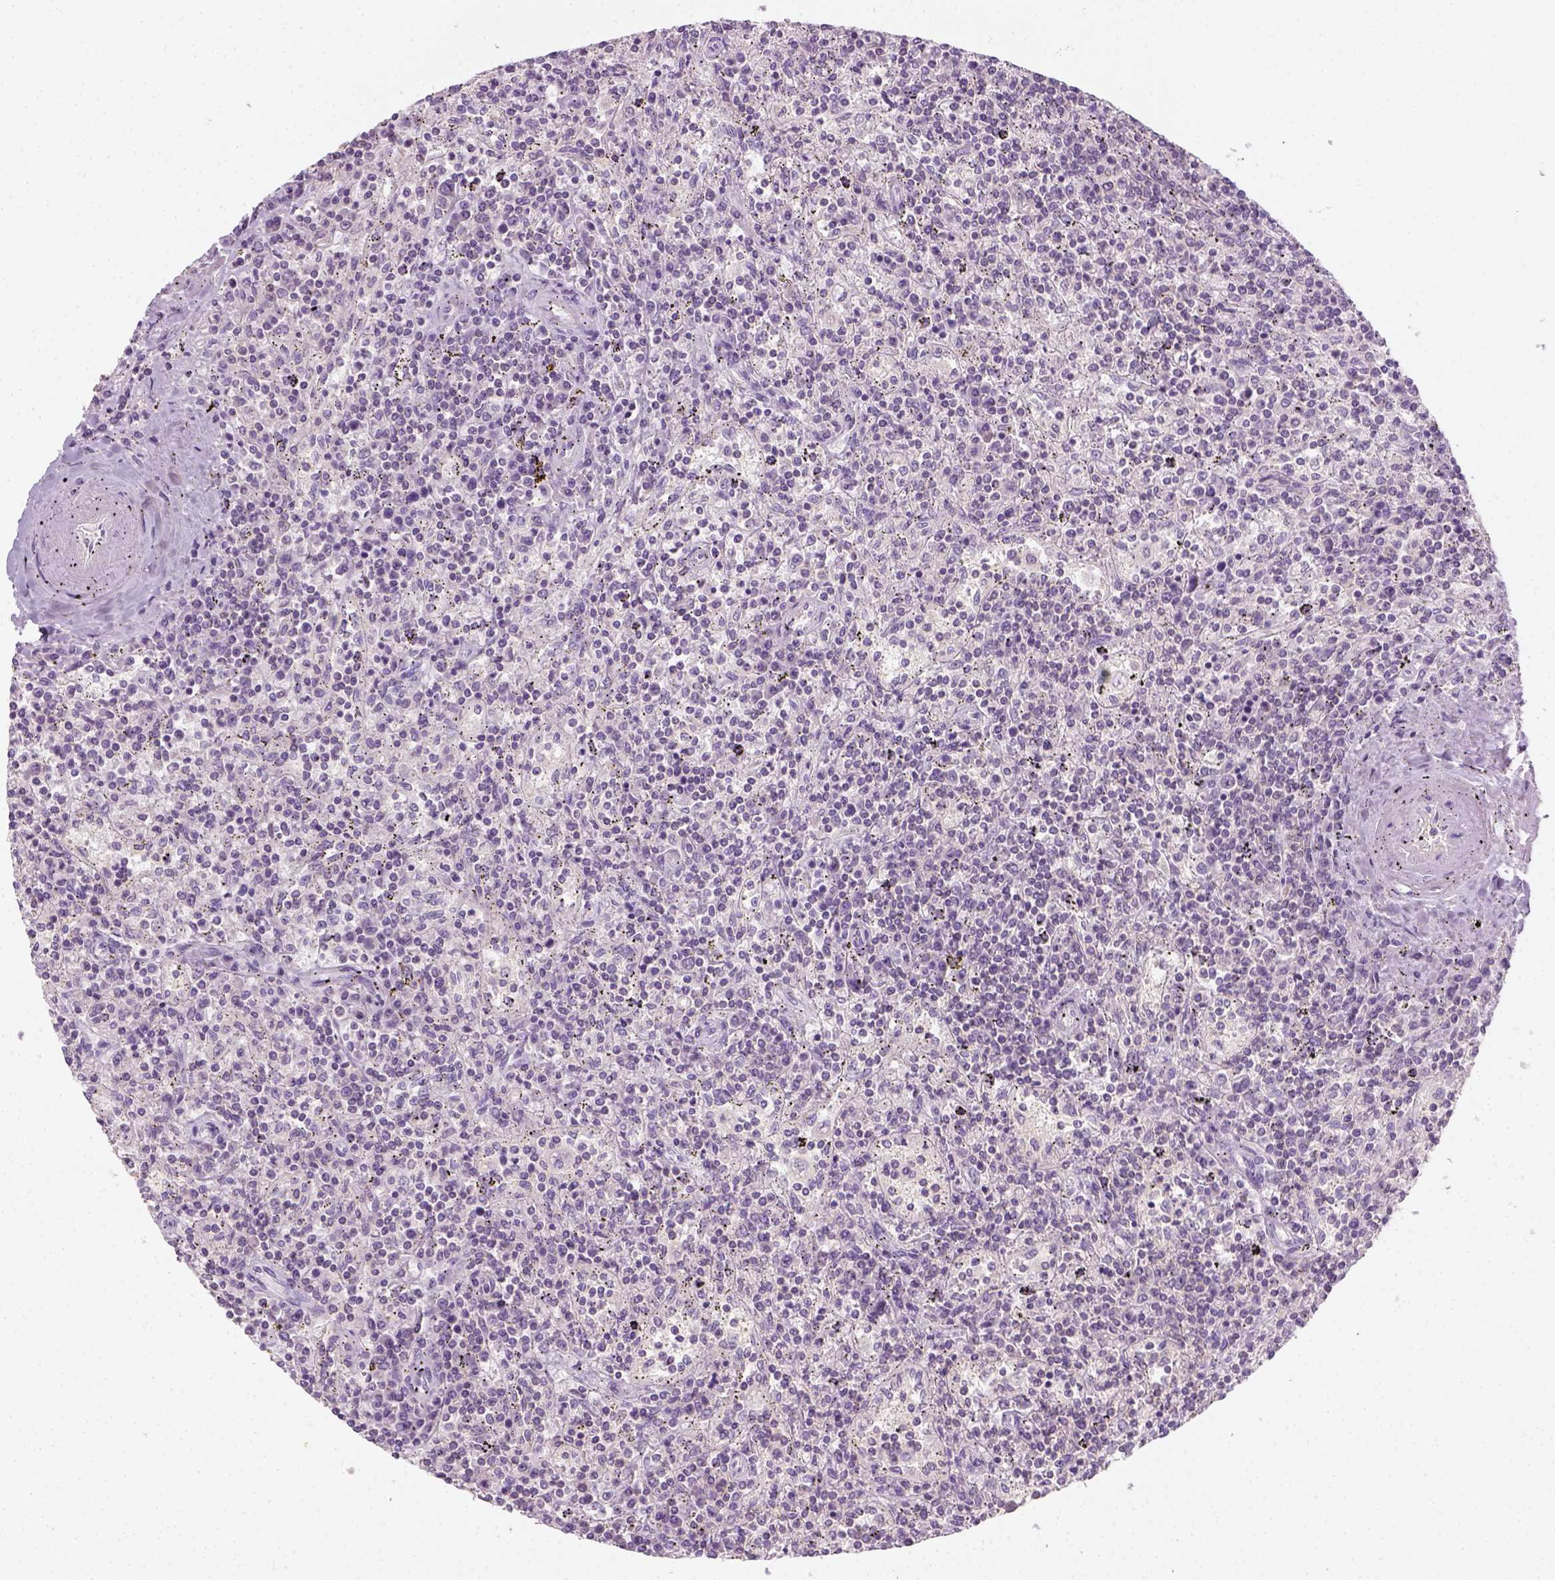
{"staining": {"intensity": "negative", "quantity": "none", "location": "none"}, "tissue": "lymphoma", "cell_type": "Tumor cells", "image_type": "cancer", "snomed": [{"axis": "morphology", "description": "Malignant lymphoma, non-Hodgkin's type, Low grade"}, {"axis": "topography", "description": "Spleen"}], "caption": "The photomicrograph demonstrates no significant staining in tumor cells of lymphoma.", "gene": "EPHB1", "patient": {"sex": "male", "age": 62}}